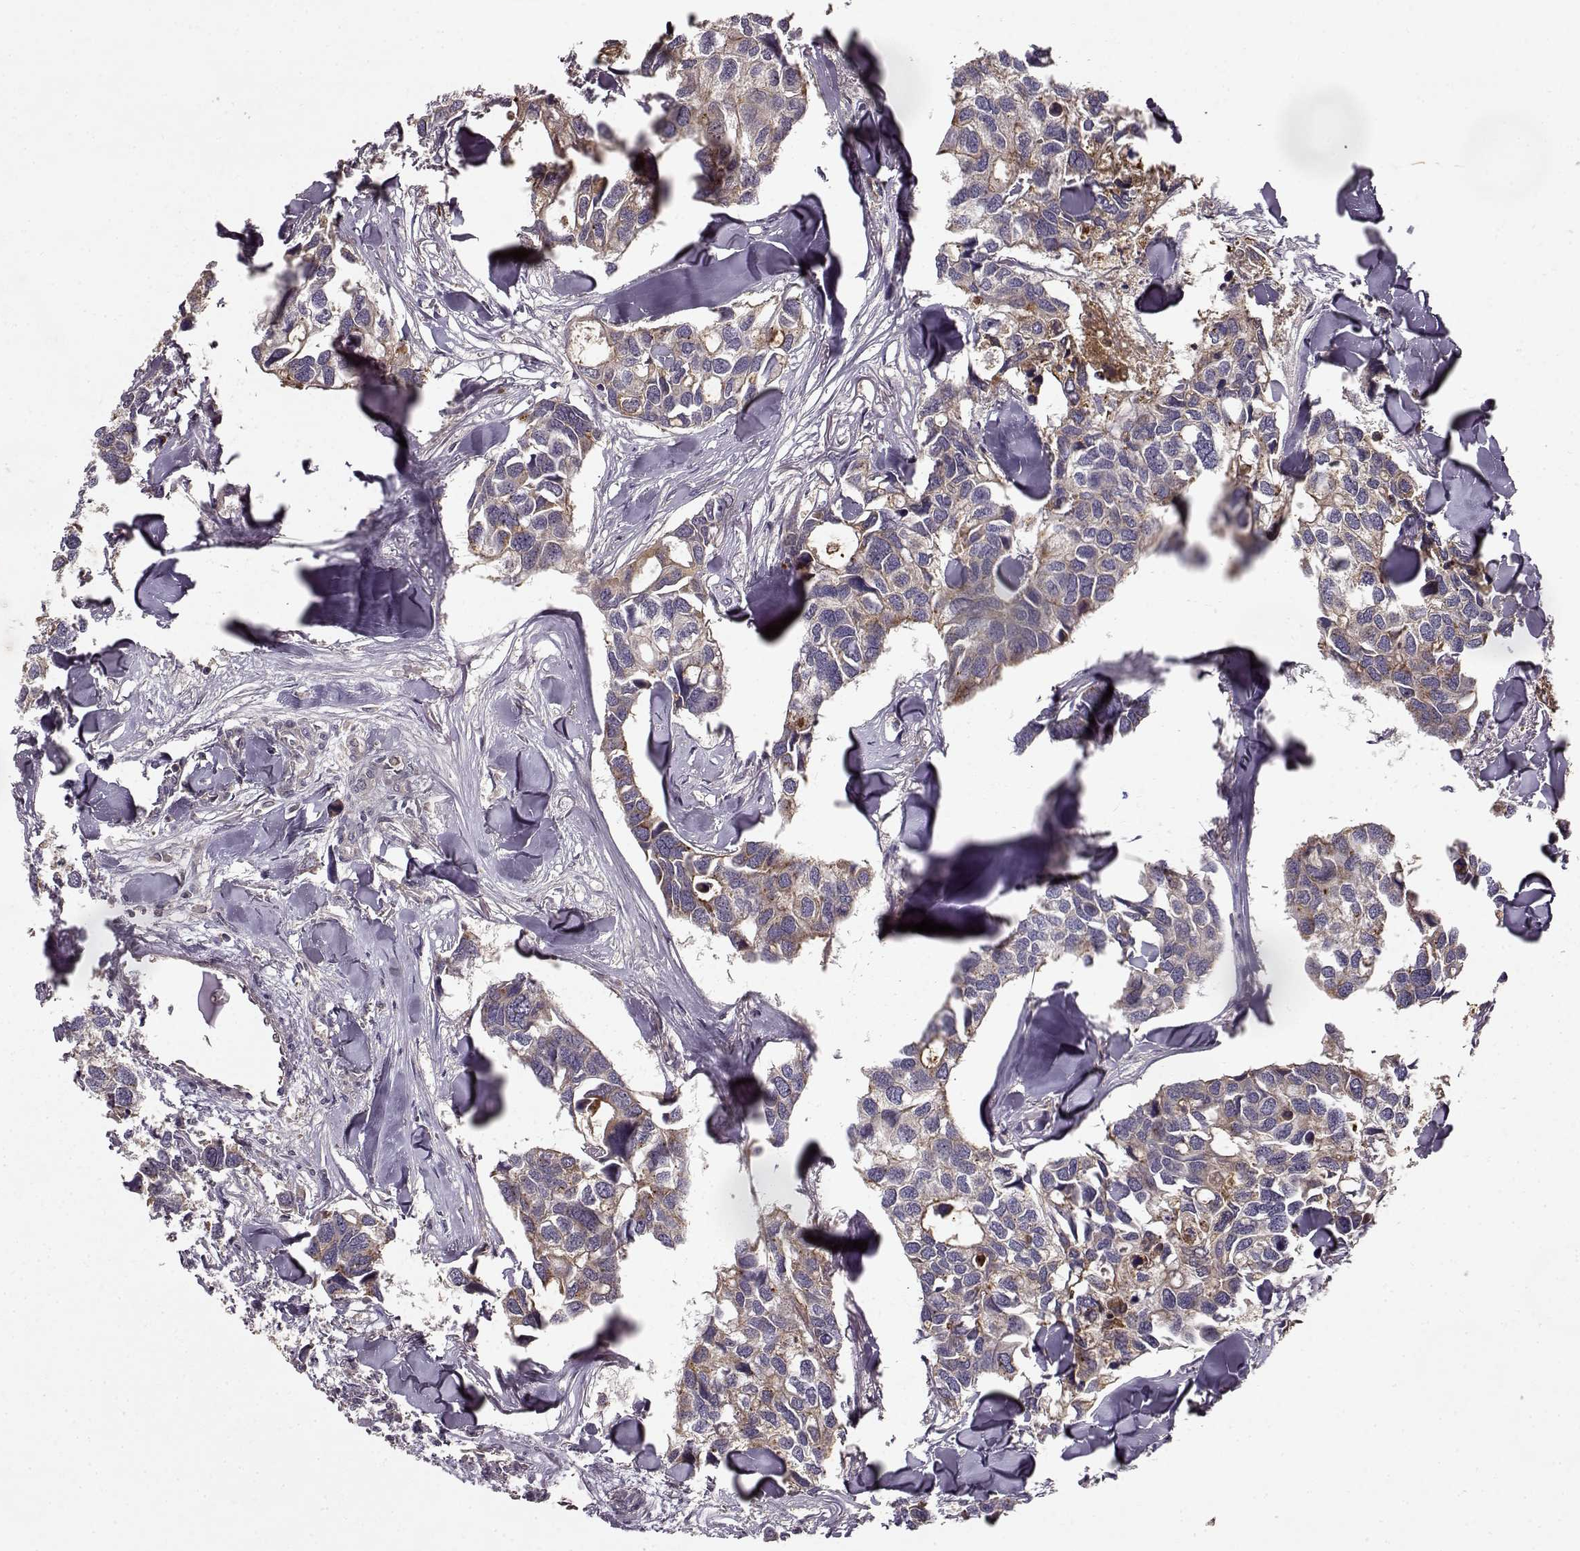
{"staining": {"intensity": "weak", "quantity": ">75%", "location": "cytoplasmic/membranous"}, "tissue": "breast cancer", "cell_type": "Tumor cells", "image_type": "cancer", "snomed": [{"axis": "morphology", "description": "Duct carcinoma"}, {"axis": "topography", "description": "Breast"}], "caption": "This is a histology image of IHC staining of breast infiltrating ductal carcinoma, which shows weak staining in the cytoplasmic/membranous of tumor cells.", "gene": "IFRD2", "patient": {"sex": "female", "age": 83}}